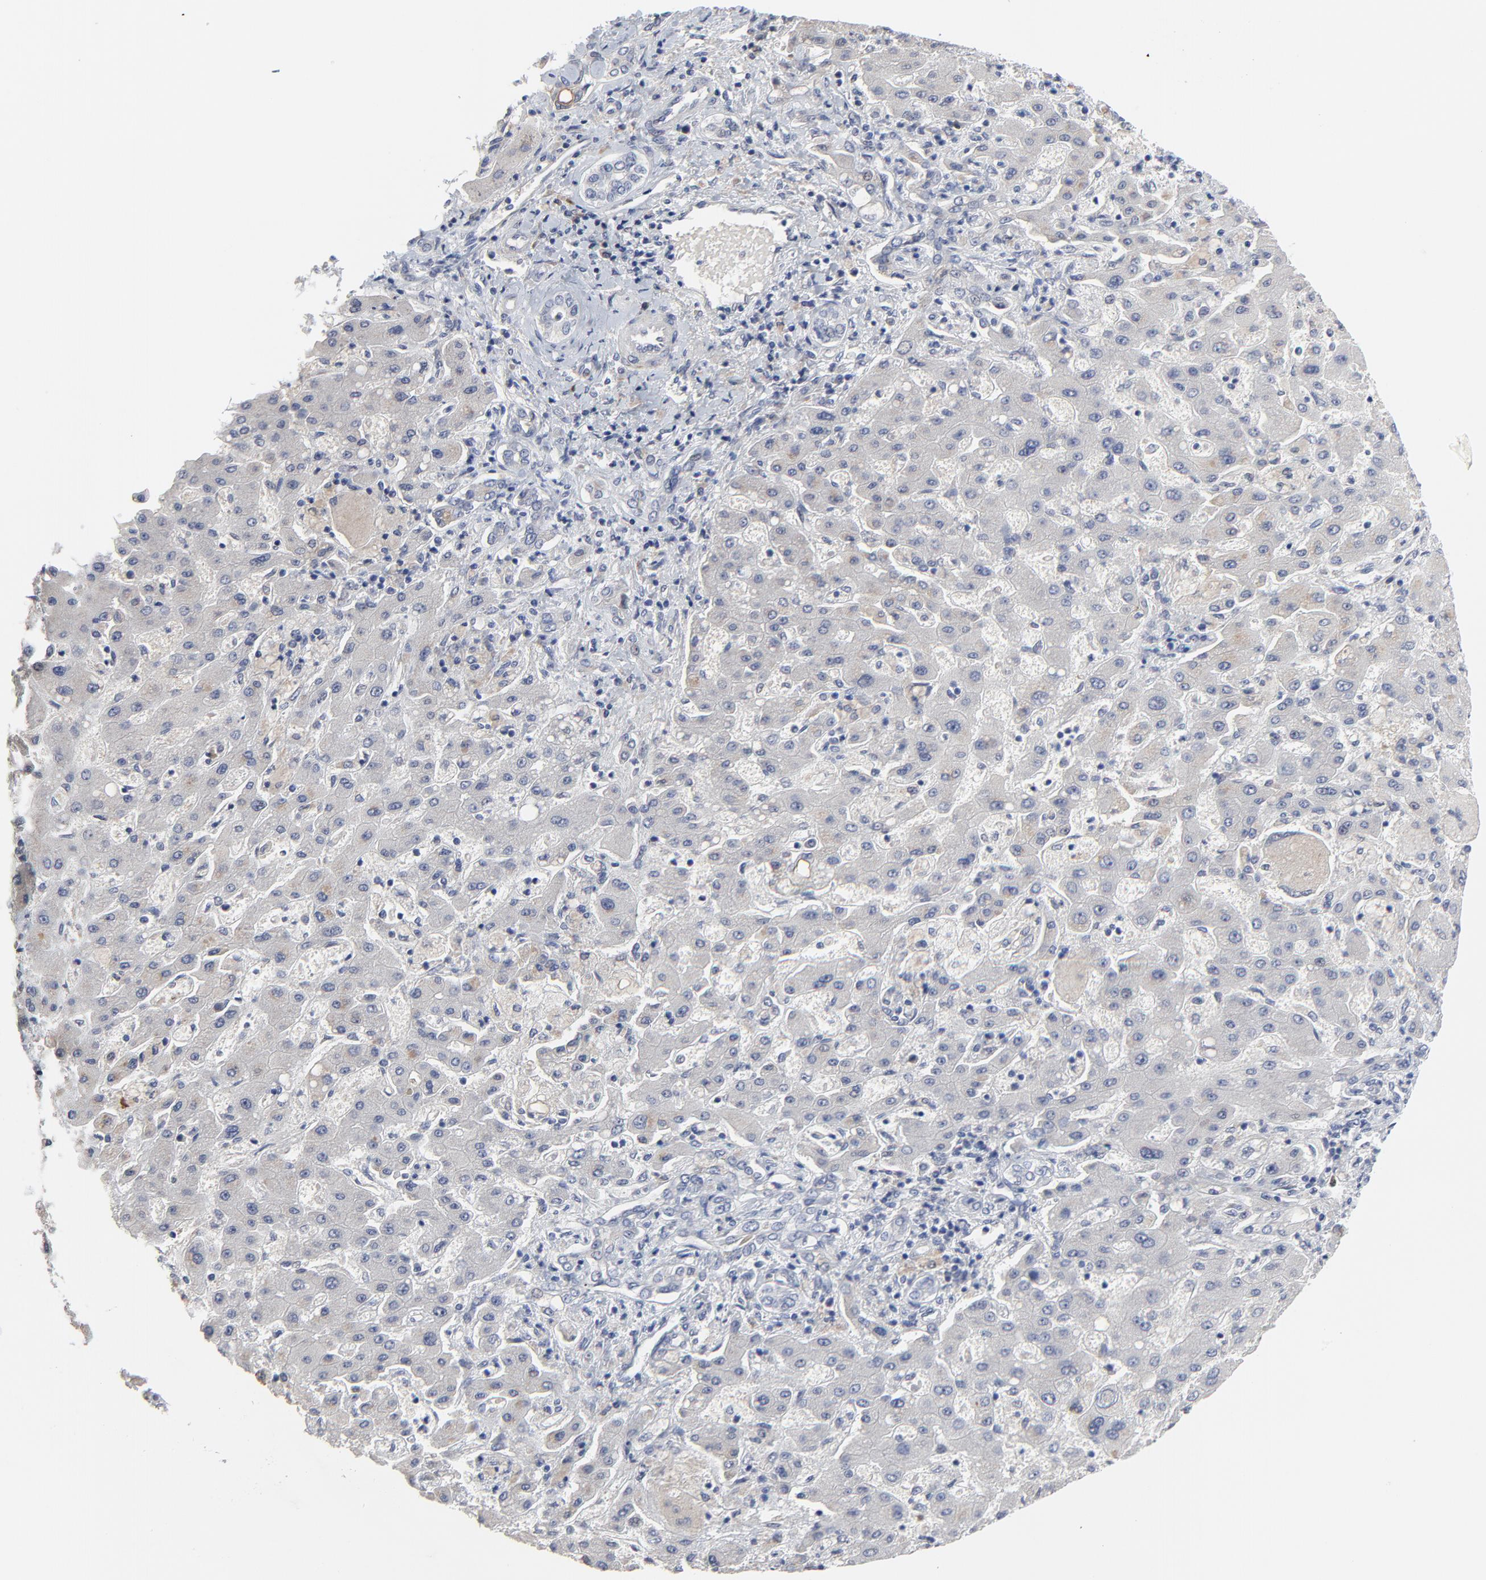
{"staining": {"intensity": "negative", "quantity": "none", "location": "none"}, "tissue": "liver cancer", "cell_type": "Tumor cells", "image_type": "cancer", "snomed": [{"axis": "morphology", "description": "Cholangiocarcinoma"}, {"axis": "topography", "description": "Liver"}], "caption": "Liver cancer (cholangiocarcinoma) was stained to show a protein in brown. There is no significant expression in tumor cells.", "gene": "NLGN3", "patient": {"sex": "male", "age": 50}}